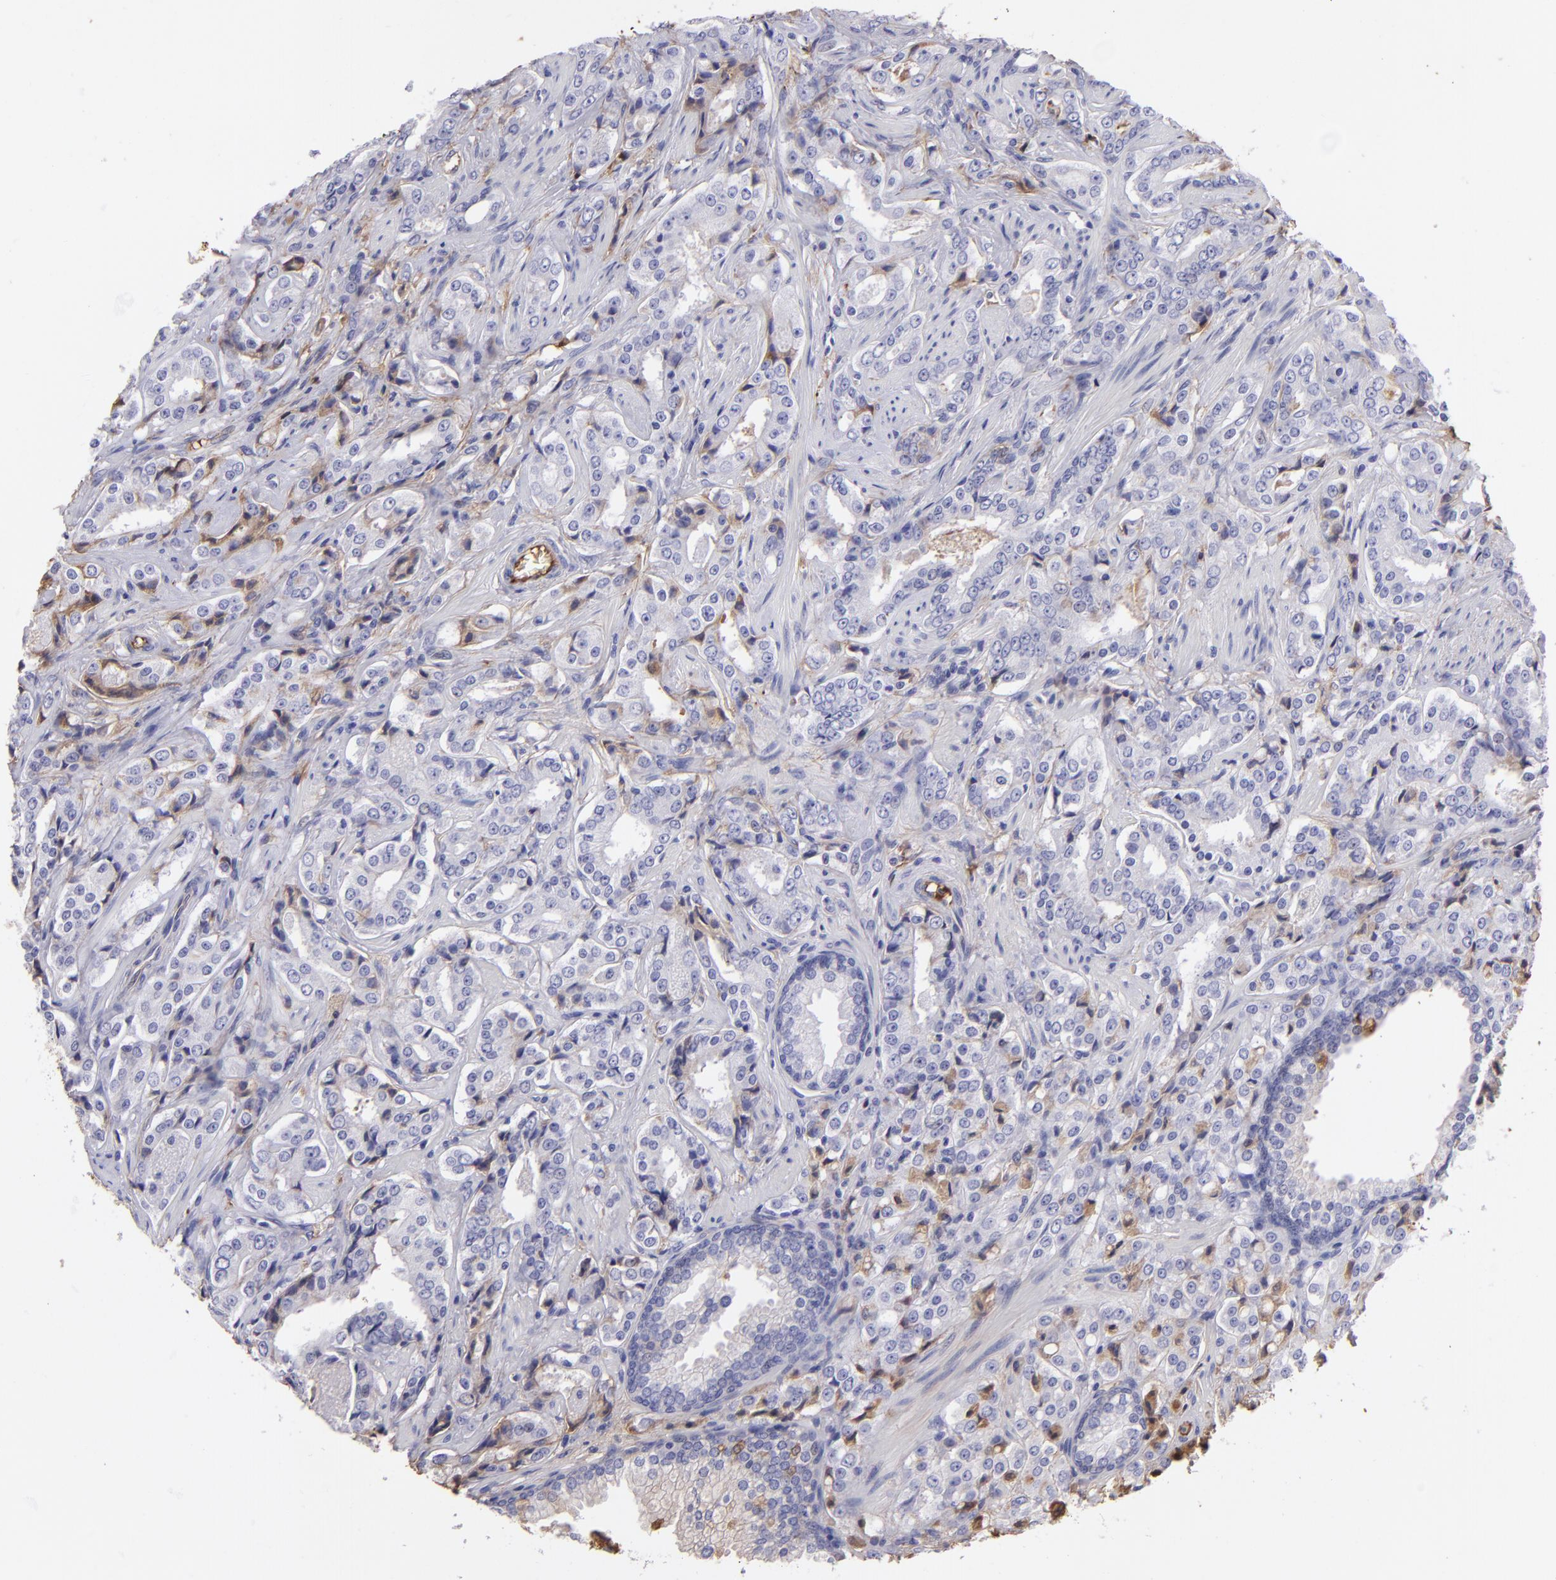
{"staining": {"intensity": "negative", "quantity": "none", "location": "none"}, "tissue": "prostate cancer", "cell_type": "Tumor cells", "image_type": "cancer", "snomed": [{"axis": "morphology", "description": "Adenocarcinoma, Medium grade"}, {"axis": "topography", "description": "Prostate"}], "caption": "Prostate cancer (medium-grade adenocarcinoma) was stained to show a protein in brown. There is no significant staining in tumor cells.", "gene": "FGB", "patient": {"sex": "male", "age": 60}}